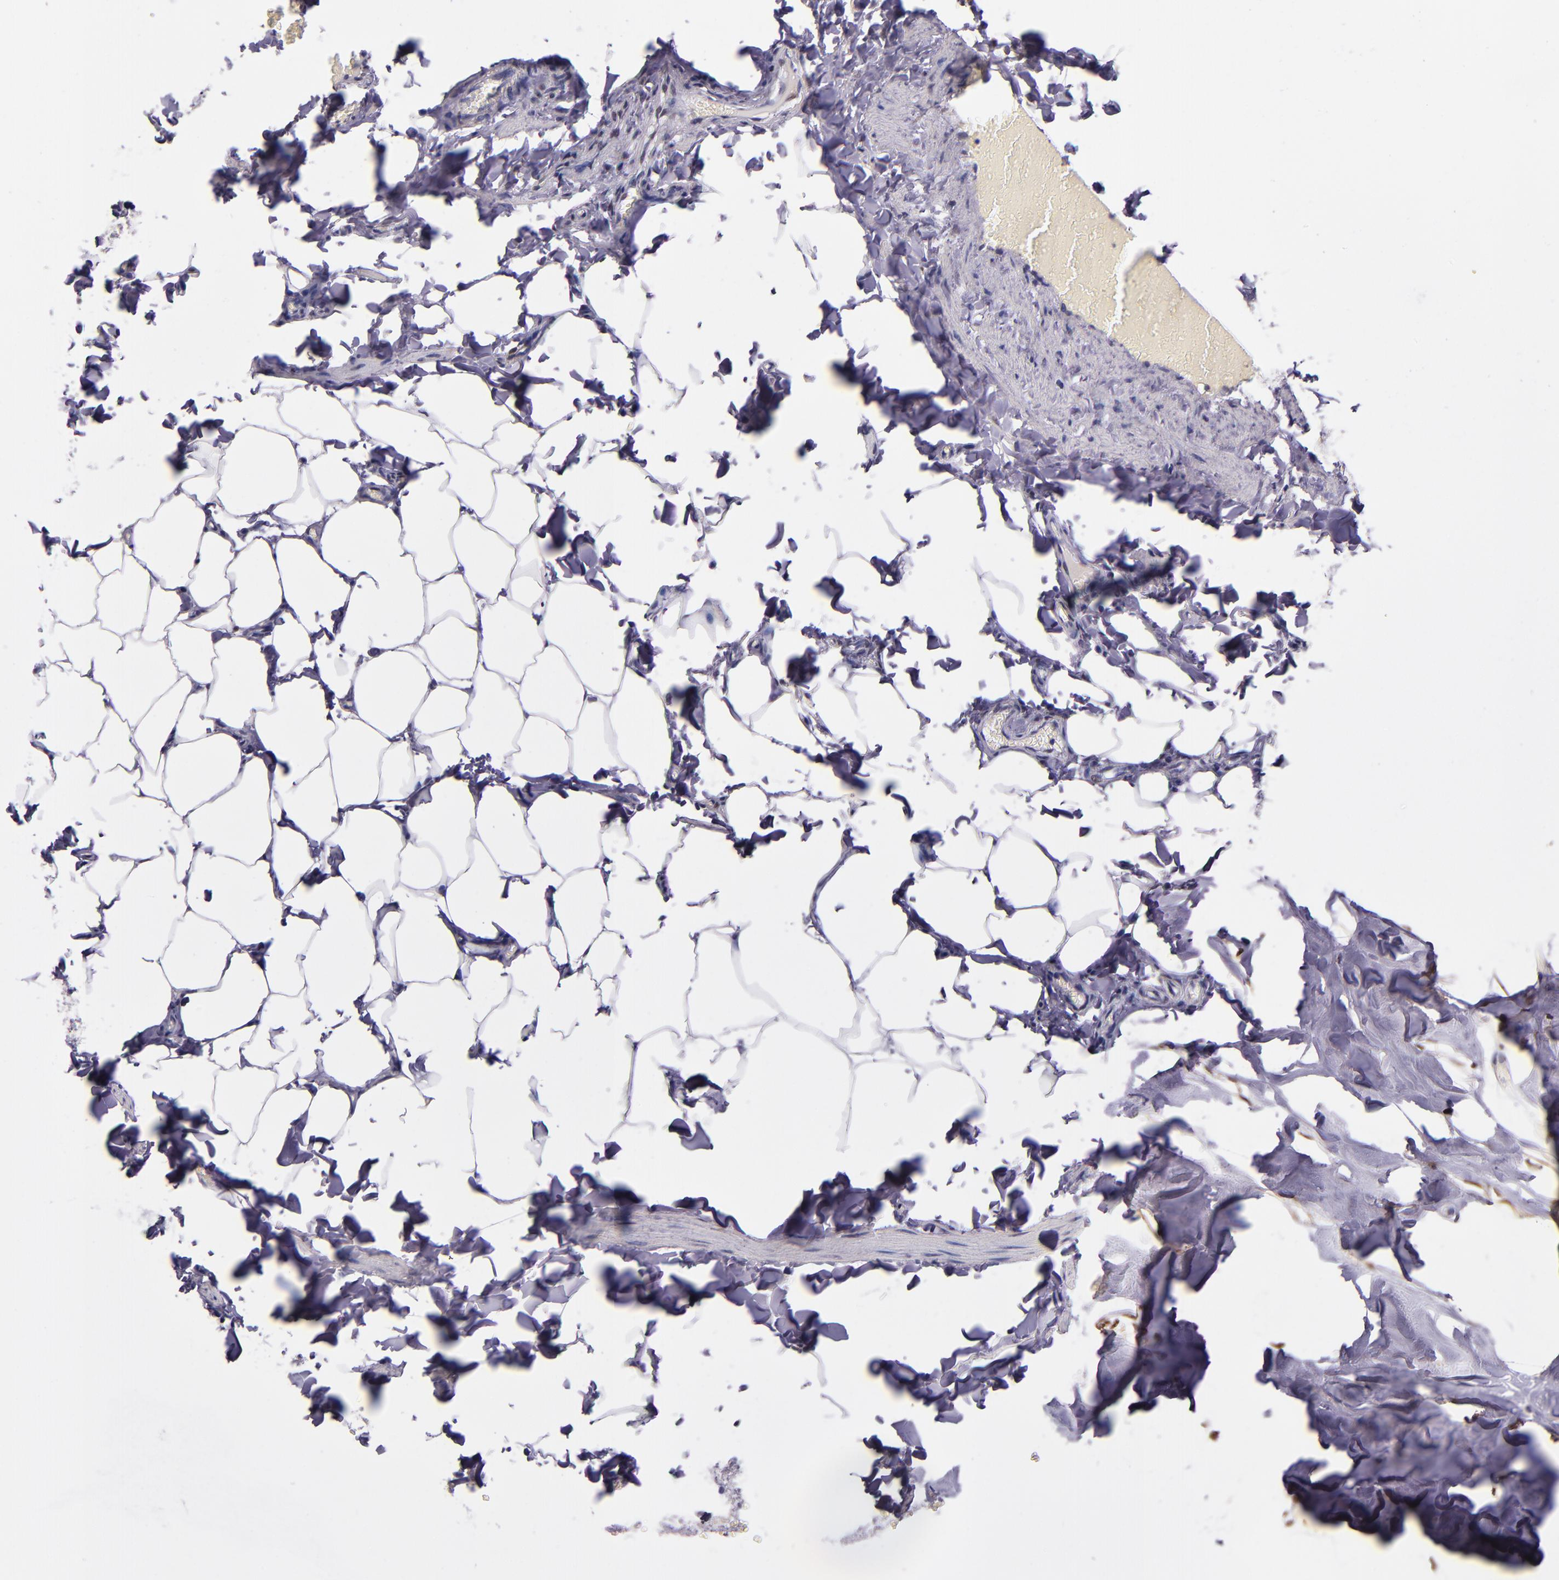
{"staining": {"intensity": "negative", "quantity": "none", "location": "none"}, "tissue": "adipose tissue", "cell_type": "Adipocytes", "image_type": "normal", "snomed": [{"axis": "morphology", "description": "Normal tissue, NOS"}, {"axis": "topography", "description": "Vascular tissue"}], "caption": "Immunohistochemical staining of unremarkable human adipose tissue exhibits no significant staining in adipocytes. Brightfield microscopy of immunohistochemistry stained with DAB (3,3'-diaminobenzidine) (brown) and hematoxylin (blue), captured at high magnification.", "gene": "STAT6", "patient": {"sex": "male", "age": 41}}